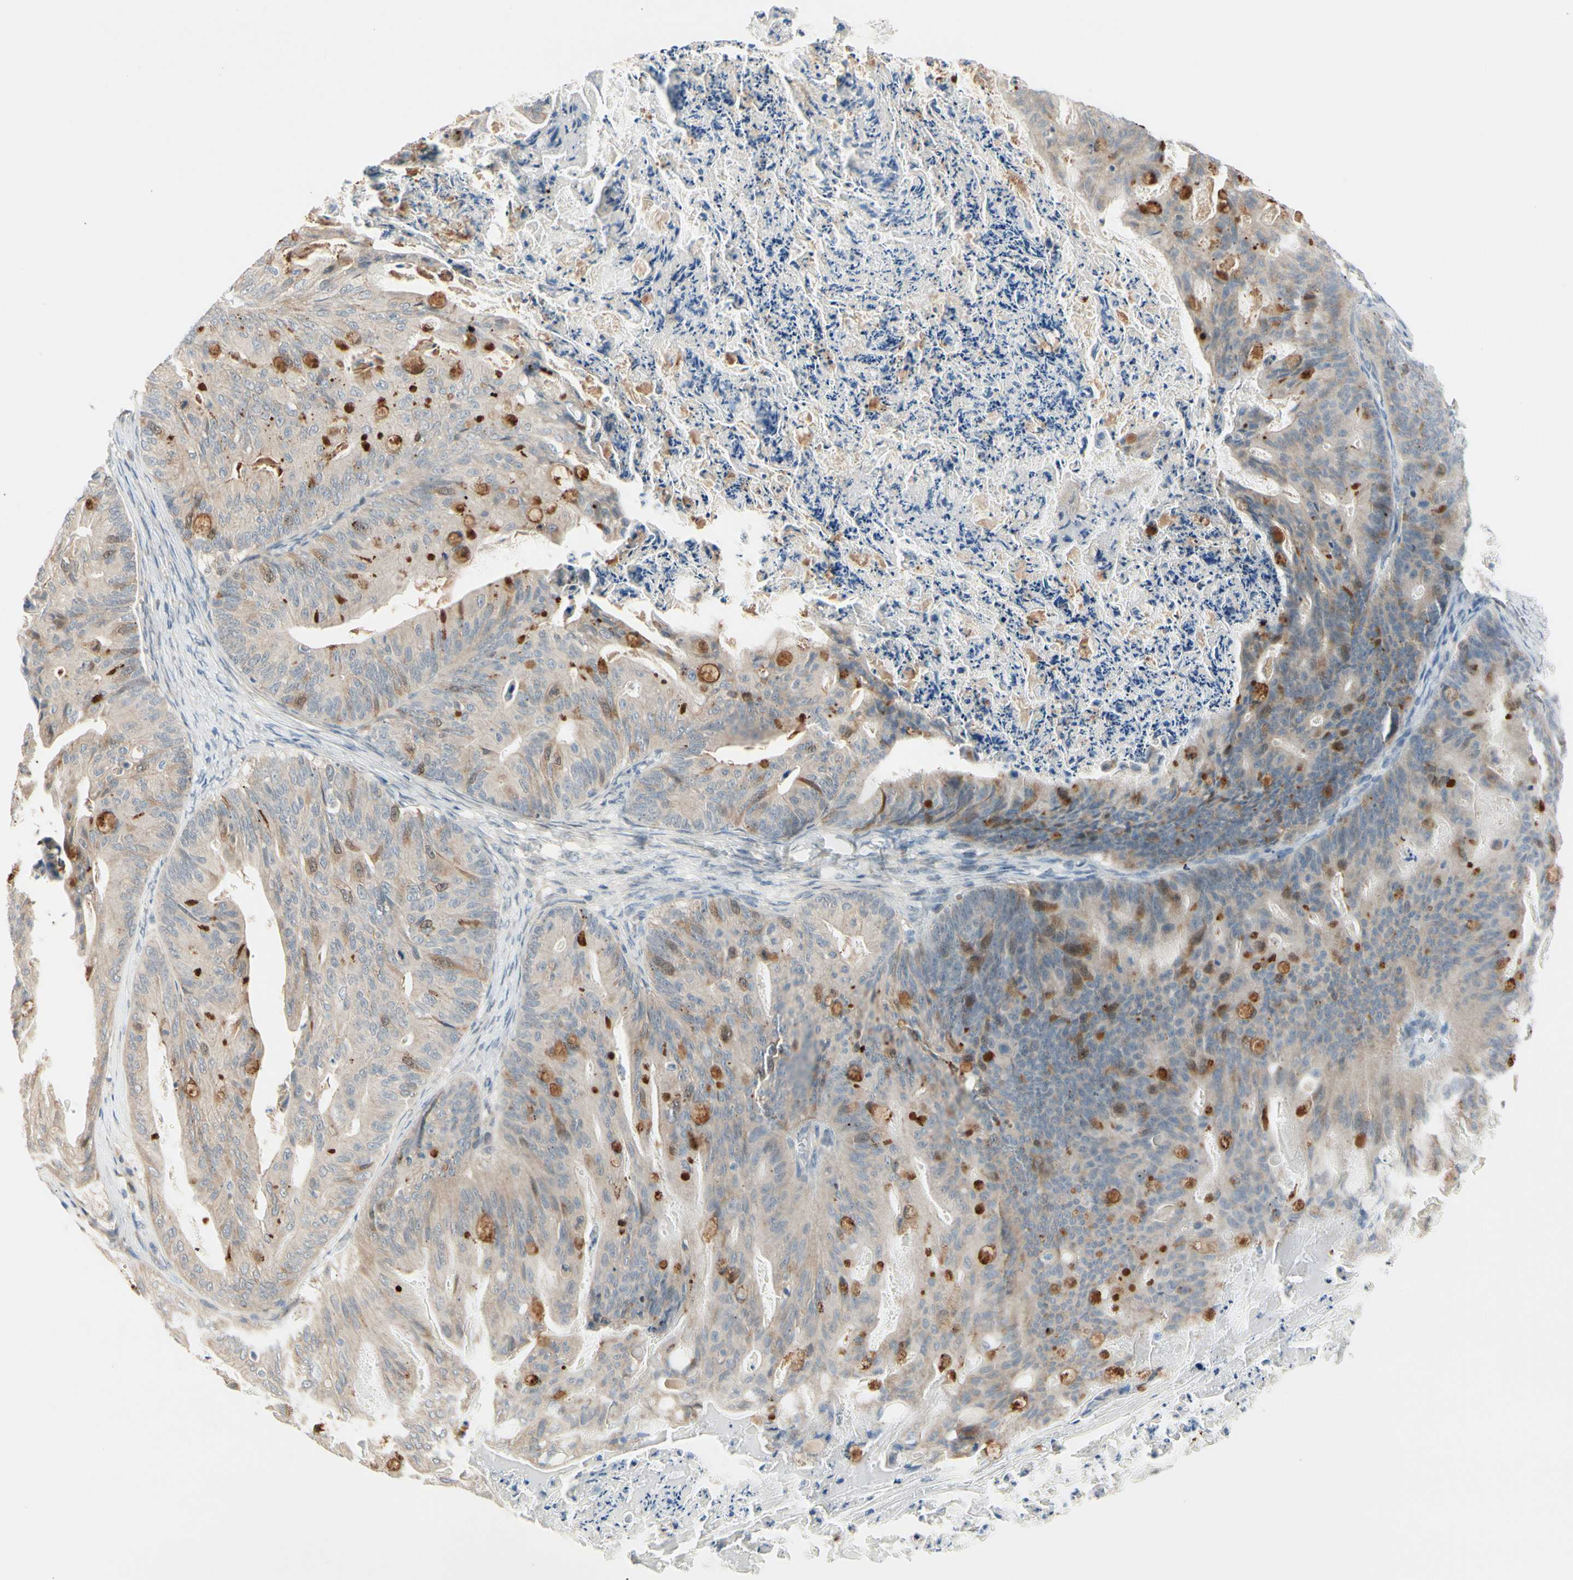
{"staining": {"intensity": "moderate", "quantity": "<25%", "location": "cytoplasmic/membranous"}, "tissue": "ovarian cancer", "cell_type": "Tumor cells", "image_type": "cancer", "snomed": [{"axis": "morphology", "description": "Cystadenocarcinoma, mucinous, NOS"}, {"axis": "topography", "description": "Ovary"}], "caption": "Ovarian mucinous cystadenocarcinoma stained with IHC demonstrates moderate cytoplasmic/membranous expression in approximately <25% of tumor cells. (IHC, brightfield microscopy, high magnification).", "gene": "PTTG1", "patient": {"sex": "female", "age": 36}}